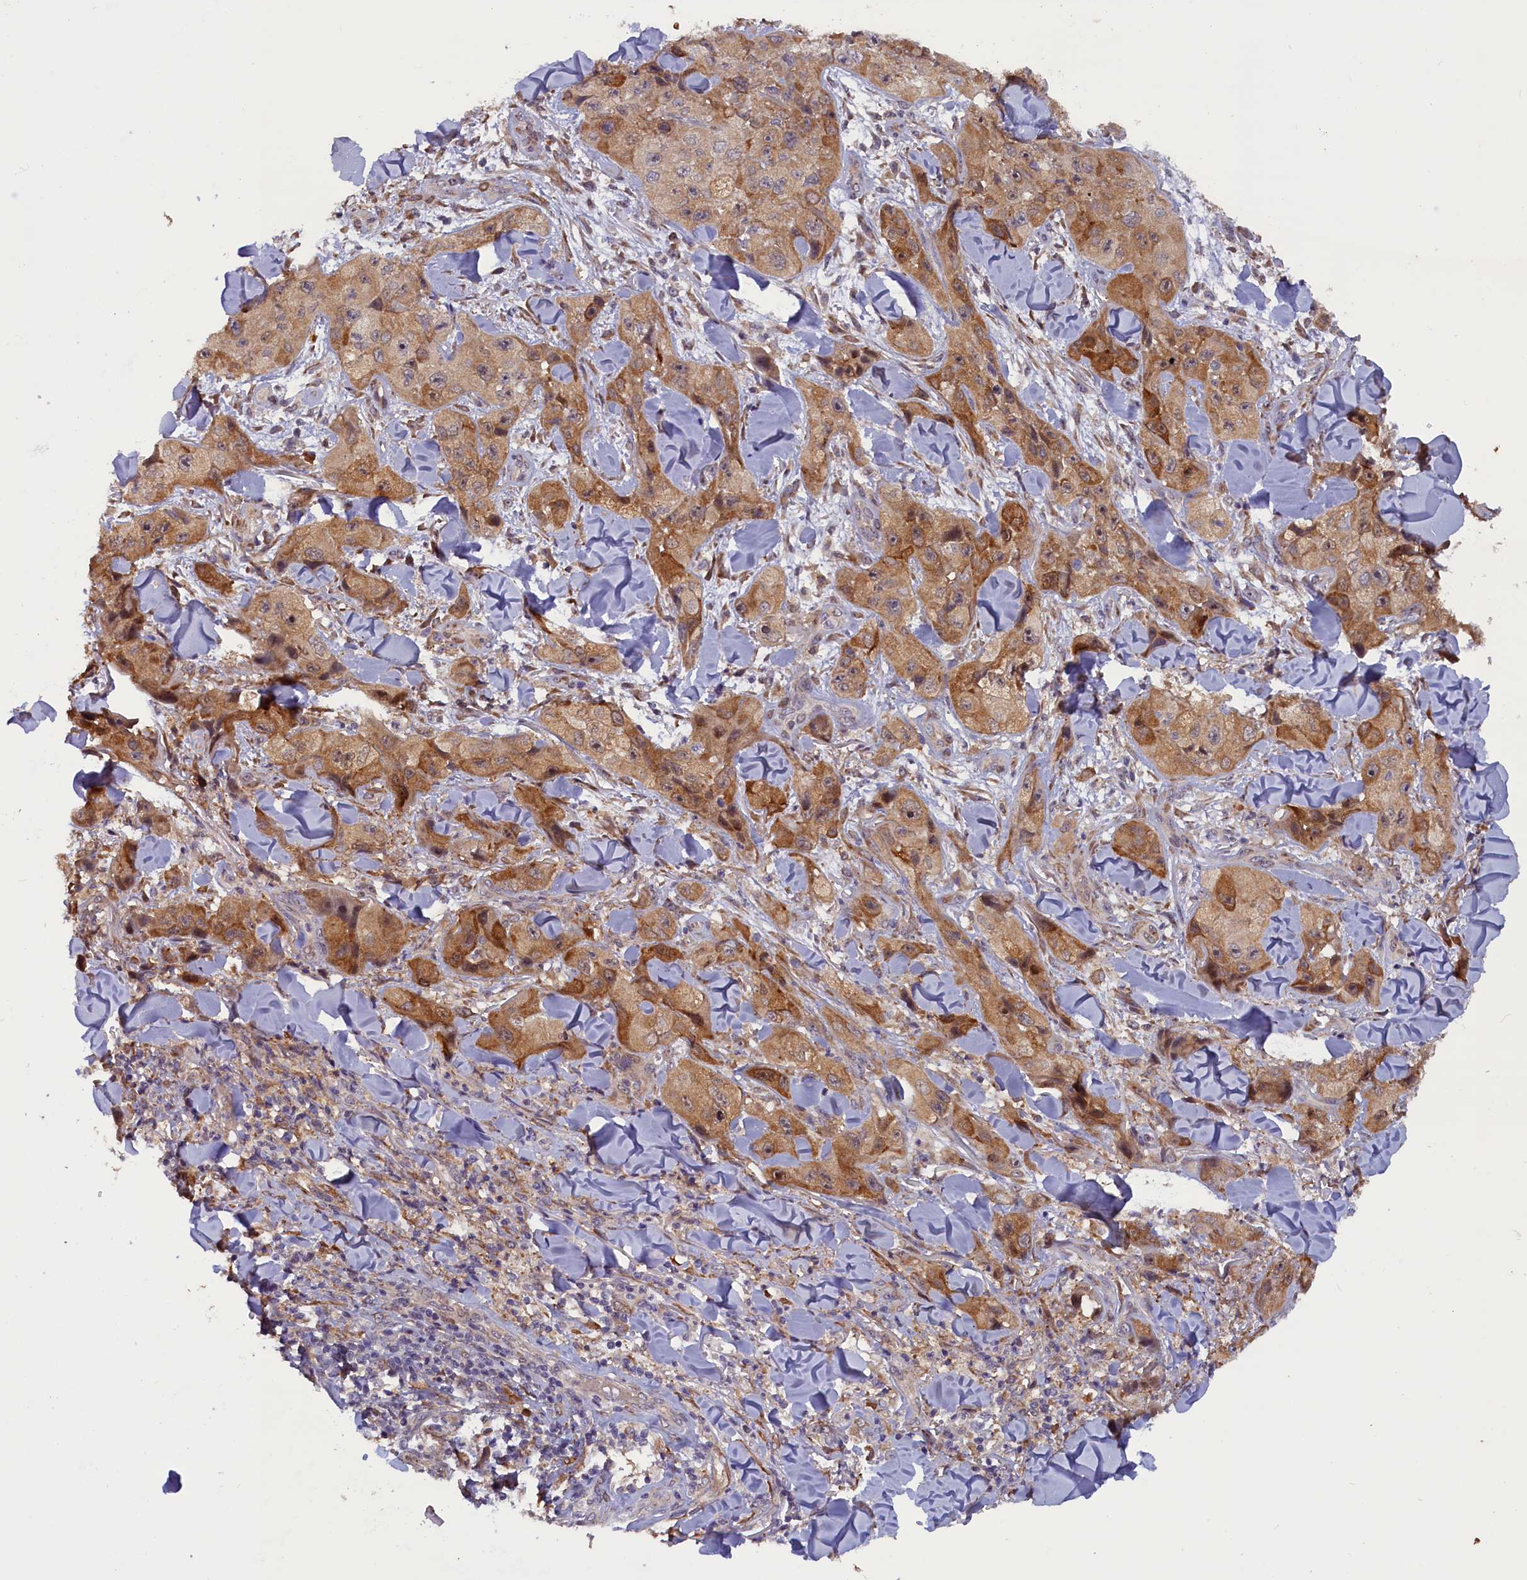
{"staining": {"intensity": "moderate", "quantity": ">75%", "location": "cytoplasmic/membranous"}, "tissue": "skin cancer", "cell_type": "Tumor cells", "image_type": "cancer", "snomed": [{"axis": "morphology", "description": "Squamous cell carcinoma, NOS"}, {"axis": "topography", "description": "Skin"}, {"axis": "topography", "description": "Subcutis"}], "caption": "Immunohistochemical staining of skin squamous cell carcinoma exhibits medium levels of moderate cytoplasmic/membranous protein expression in approximately >75% of tumor cells.", "gene": "CCDC9B", "patient": {"sex": "male", "age": 73}}